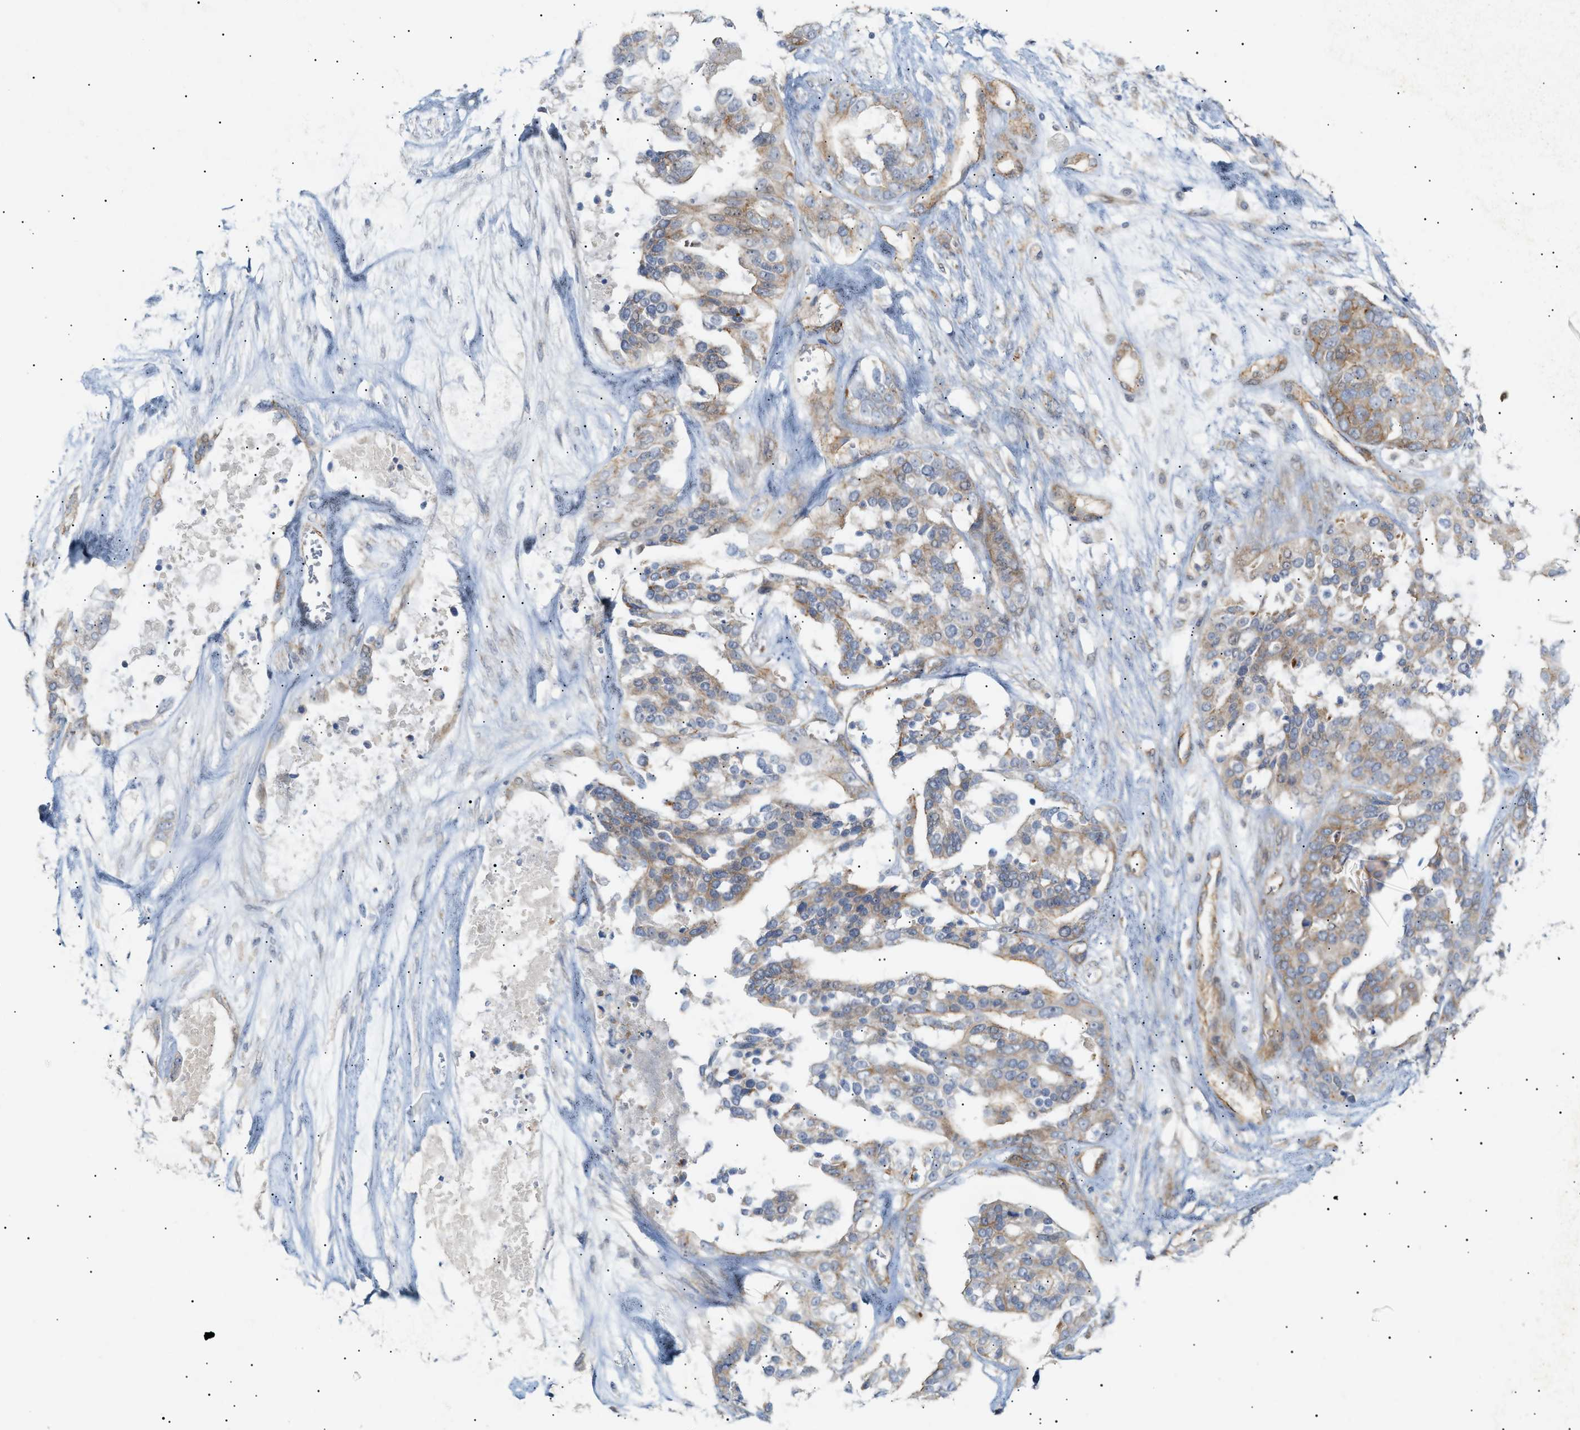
{"staining": {"intensity": "moderate", "quantity": "25%-75%", "location": "cytoplasmic/membranous"}, "tissue": "ovarian cancer", "cell_type": "Tumor cells", "image_type": "cancer", "snomed": [{"axis": "morphology", "description": "Cystadenocarcinoma, serous, NOS"}, {"axis": "topography", "description": "Ovary"}], "caption": "Protein staining by immunohistochemistry (IHC) reveals moderate cytoplasmic/membranous staining in approximately 25%-75% of tumor cells in ovarian cancer (serous cystadenocarcinoma).", "gene": "ZFHX2", "patient": {"sex": "female", "age": 44}}